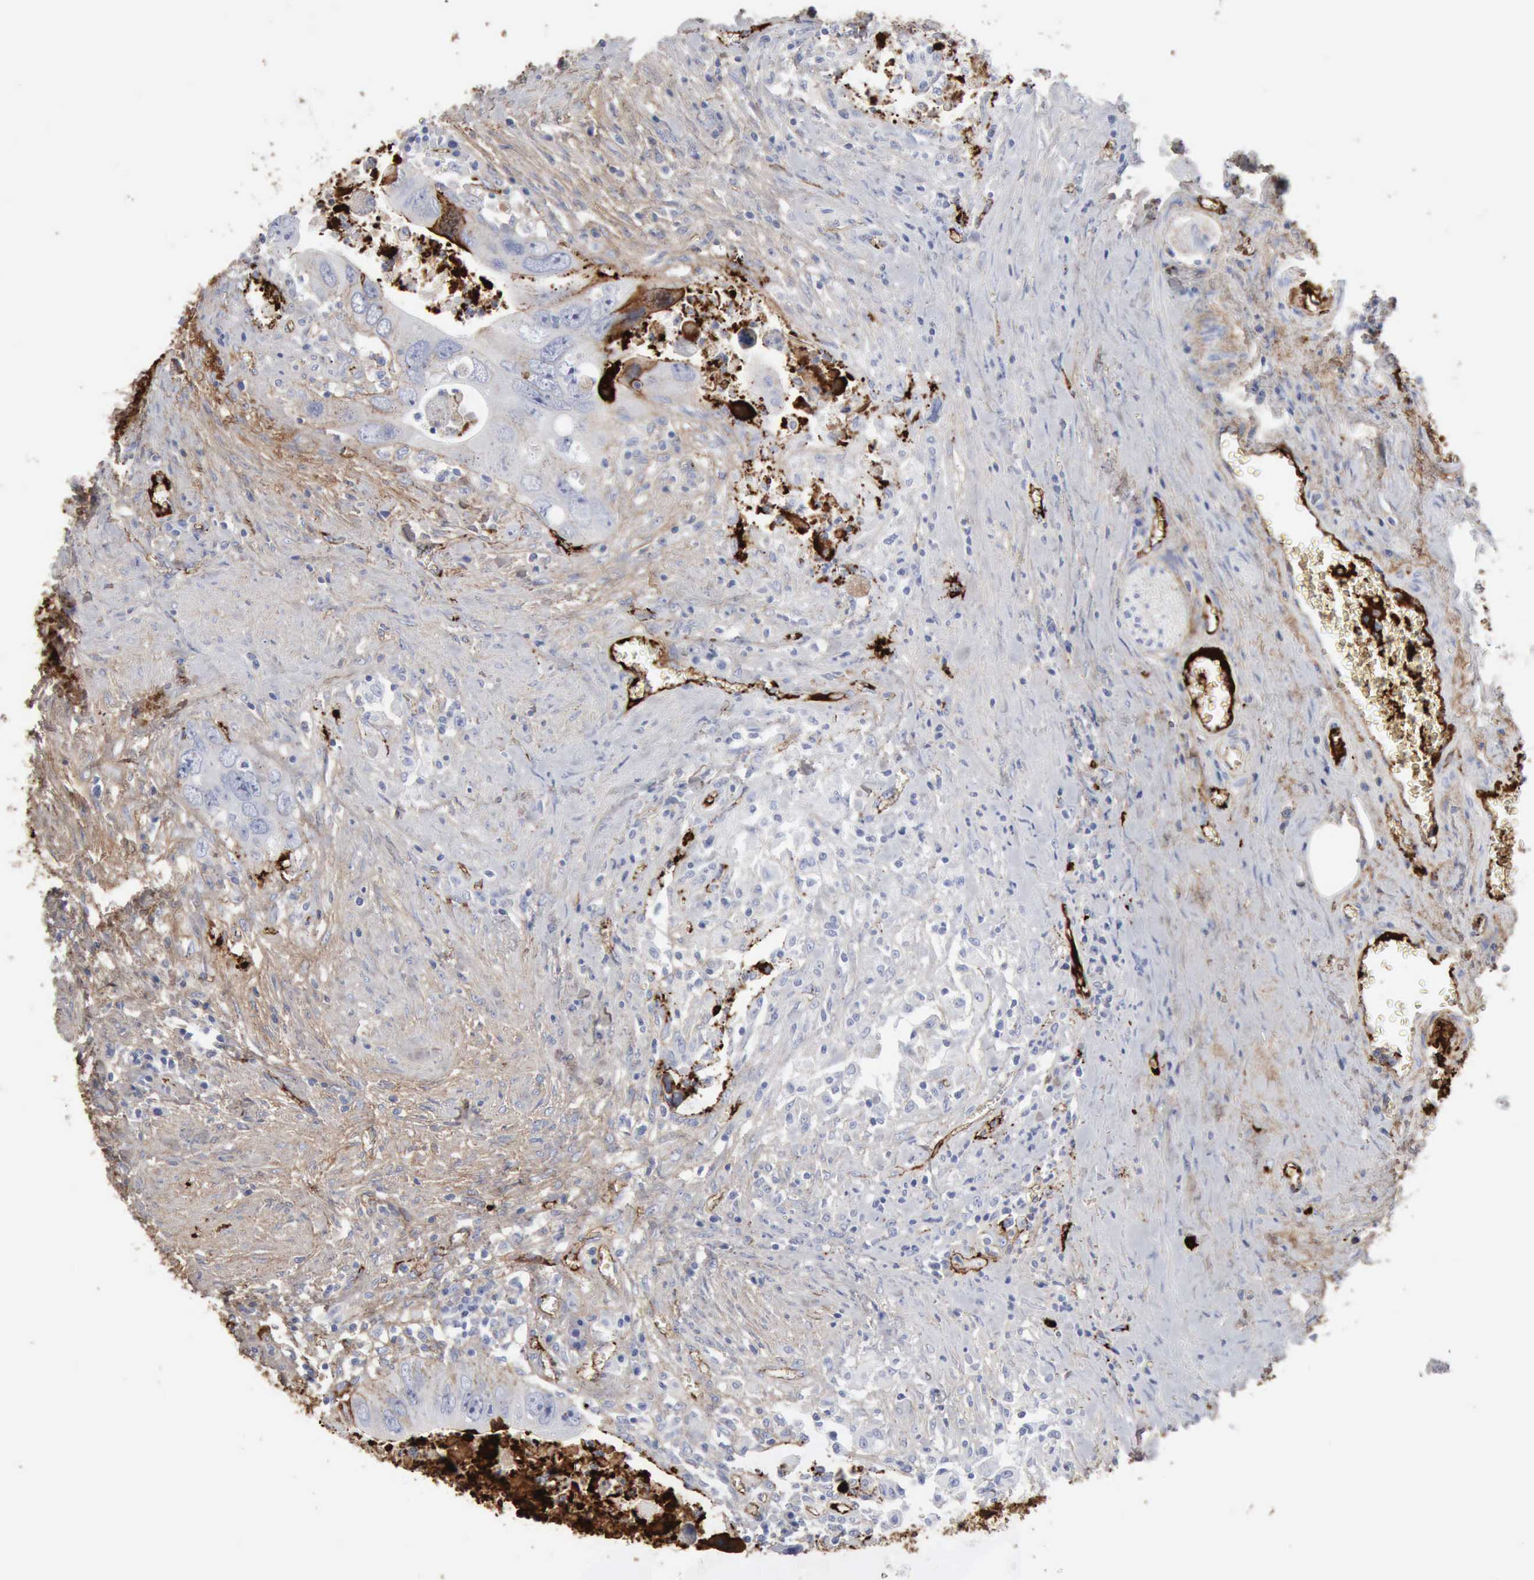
{"staining": {"intensity": "strong", "quantity": "<25%", "location": "cytoplasmic/membranous"}, "tissue": "colorectal cancer", "cell_type": "Tumor cells", "image_type": "cancer", "snomed": [{"axis": "morphology", "description": "Adenocarcinoma, NOS"}, {"axis": "topography", "description": "Rectum"}], "caption": "This micrograph shows immunohistochemistry (IHC) staining of colorectal cancer, with medium strong cytoplasmic/membranous positivity in about <25% of tumor cells.", "gene": "C4BPA", "patient": {"sex": "male", "age": 70}}